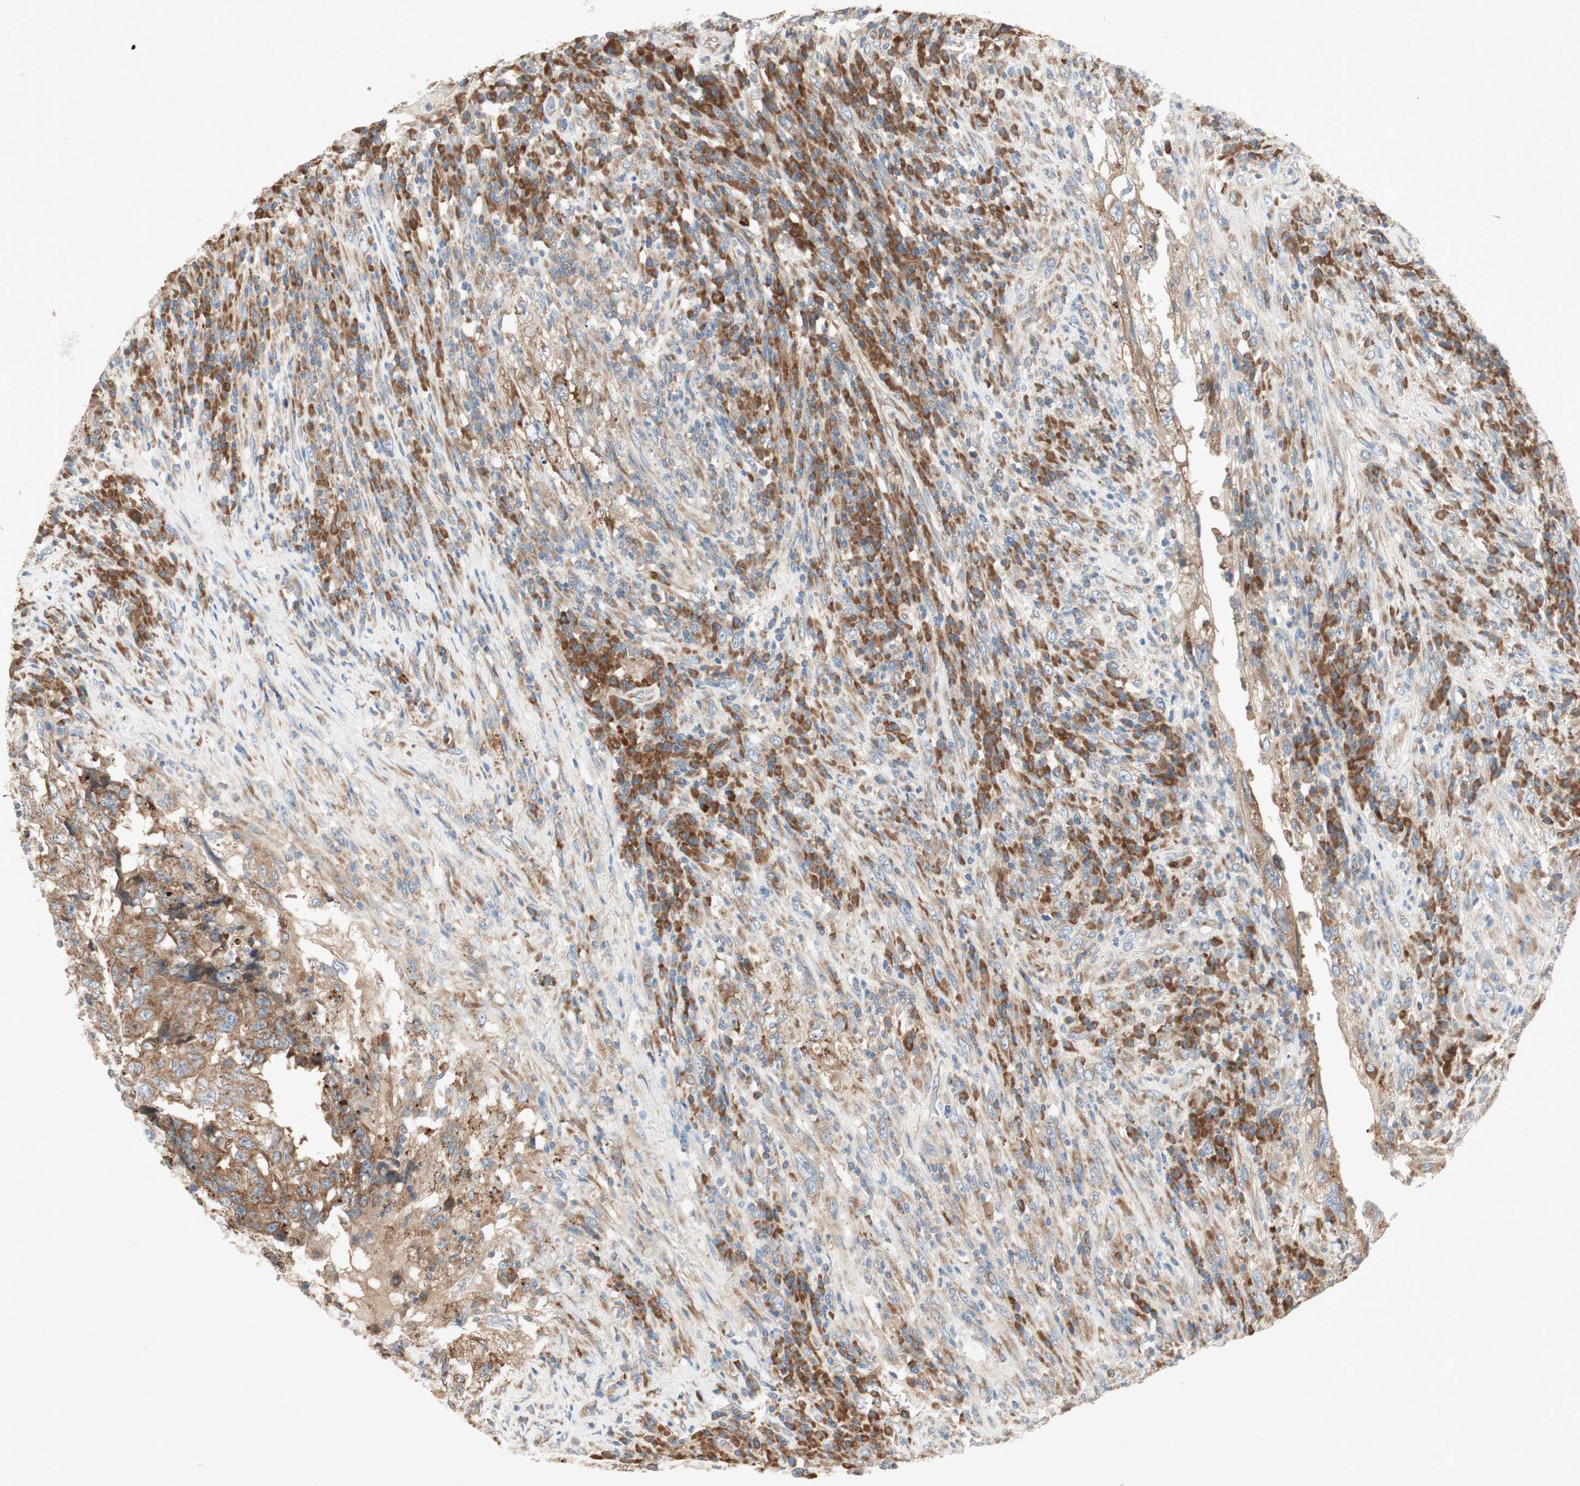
{"staining": {"intensity": "moderate", "quantity": ">75%", "location": "cytoplasmic/membranous"}, "tissue": "testis cancer", "cell_type": "Tumor cells", "image_type": "cancer", "snomed": [{"axis": "morphology", "description": "Necrosis, NOS"}, {"axis": "morphology", "description": "Carcinoma, Embryonal, NOS"}, {"axis": "topography", "description": "Testis"}], "caption": "Testis cancer (embryonal carcinoma) tissue shows moderate cytoplasmic/membranous staining in approximately >75% of tumor cells", "gene": "RPL23", "patient": {"sex": "male", "age": 19}}